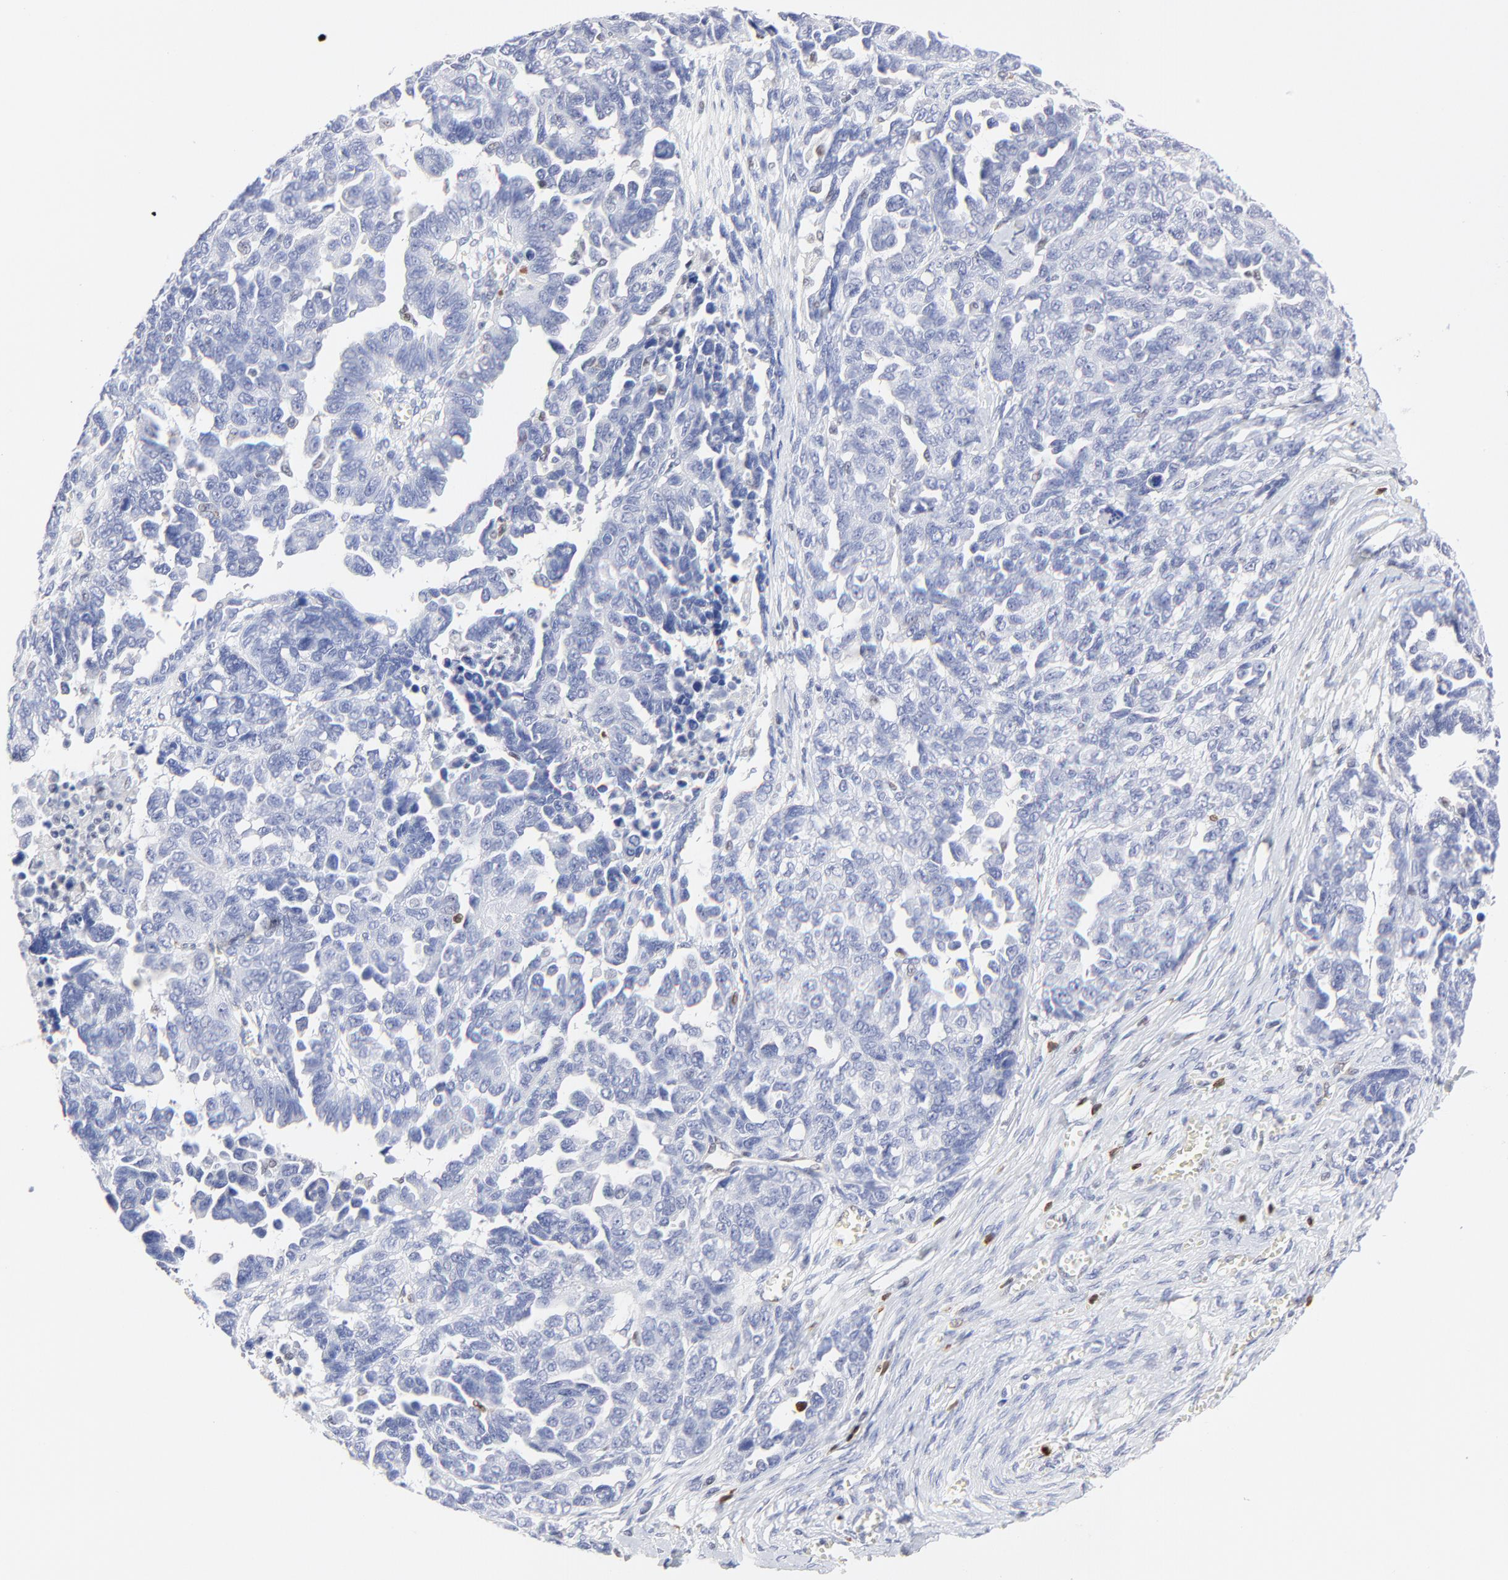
{"staining": {"intensity": "negative", "quantity": "none", "location": "none"}, "tissue": "ovarian cancer", "cell_type": "Tumor cells", "image_type": "cancer", "snomed": [{"axis": "morphology", "description": "Cystadenocarcinoma, serous, NOS"}, {"axis": "topography", "description": "Ovary"}], "caption": "IHC image of serous cystadenocarcinoma (ovarian) stained for a protein (brown), which exhibits no expression in tumor cells.", "gene": "ZAP70", "patient": {"sex": "female", "age": 69}}